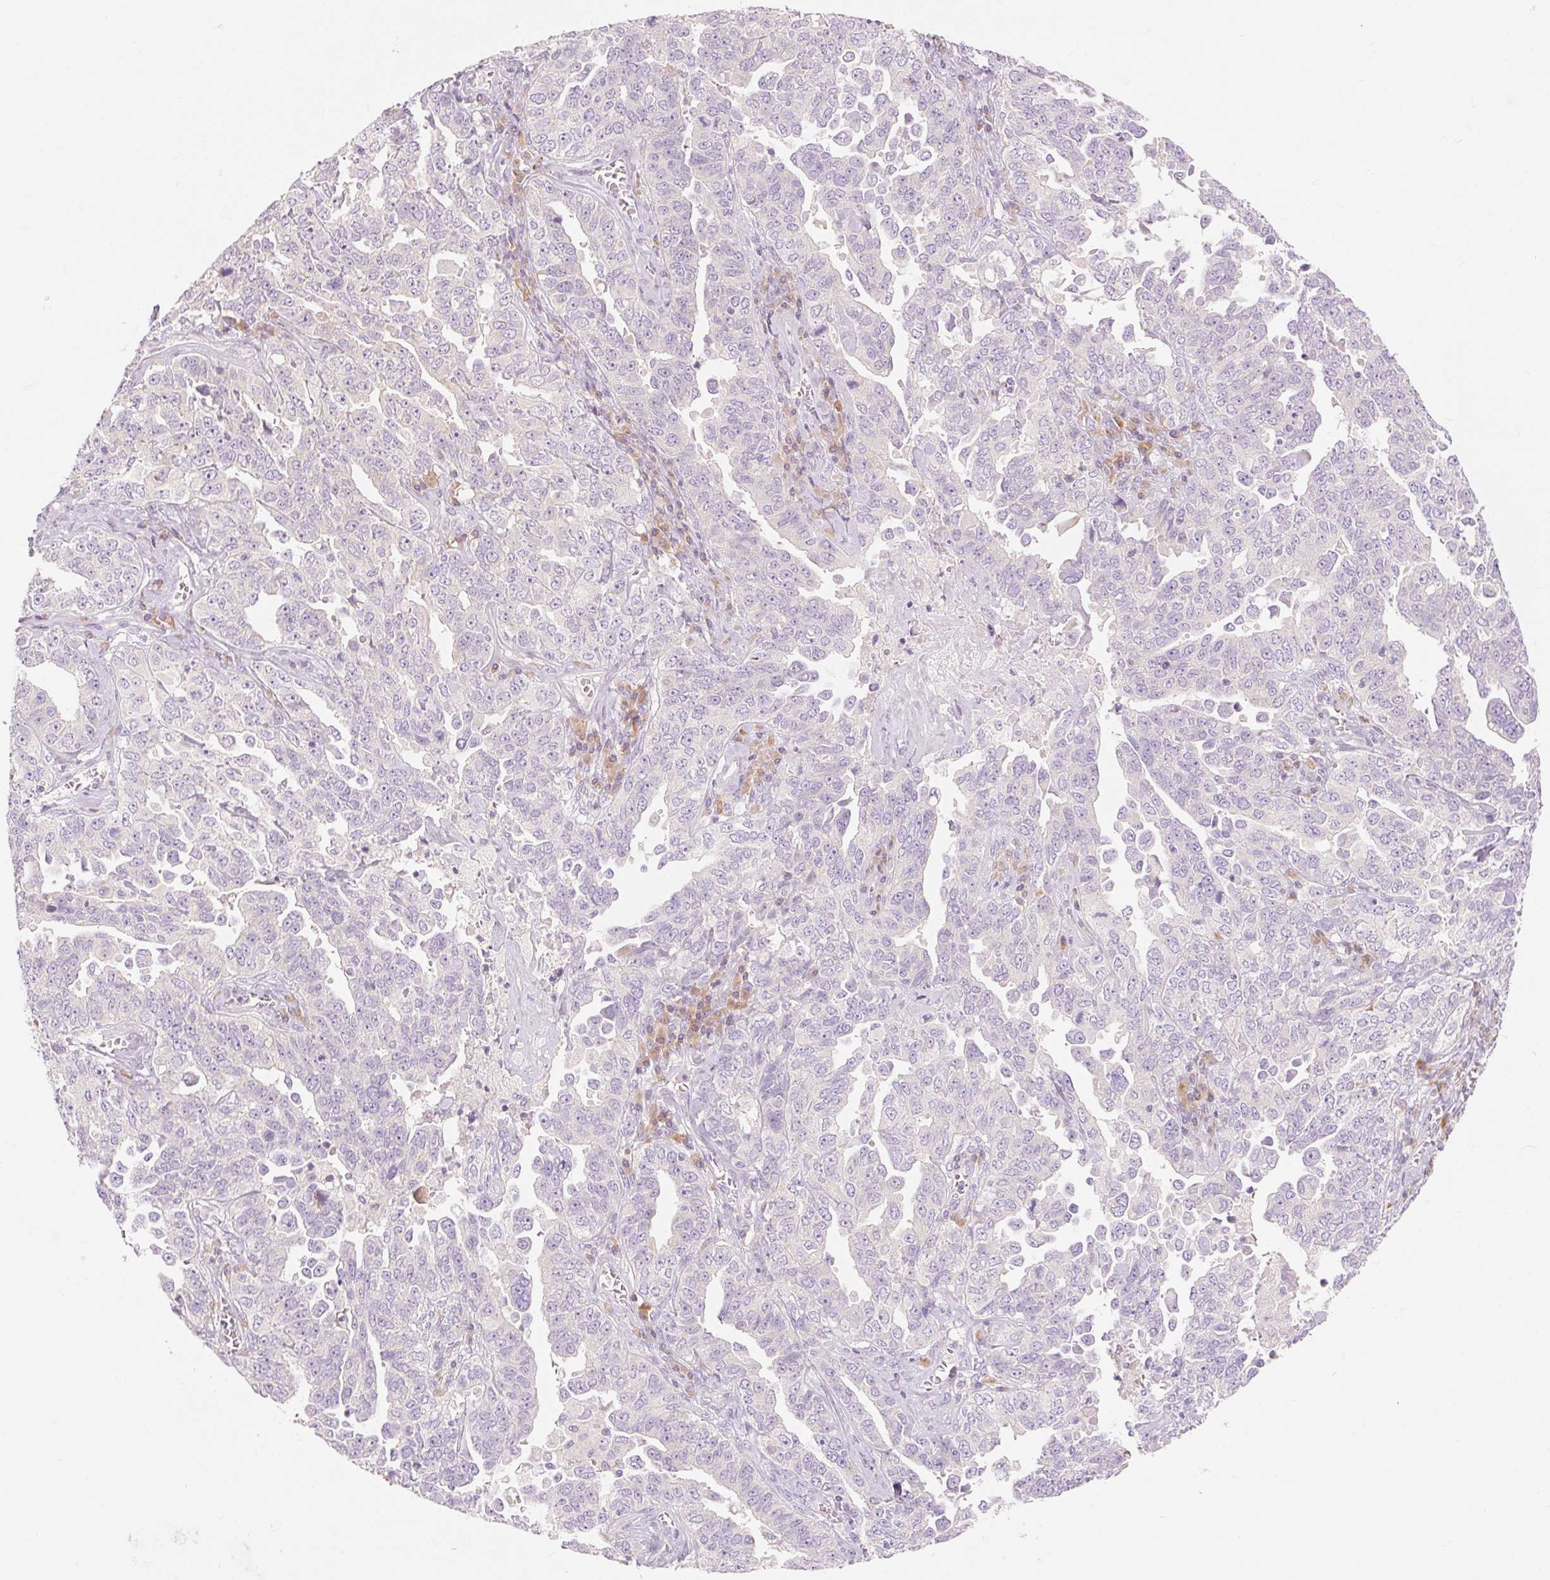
{"staining": {"intensity": "negative", "quantity": "none", "location": "none"}, "tissue": "ovarian cancer", "cell_type": "Tumor cells", "image_type": "cancer", "snomed": [{"axis": "morphology", "description": "Carcinoma, endometroid"}, {"axis": "topography", "description": "Ovary"}], "caption": "There is no significant expression in tumor cells of ovarian cancer.", "gene": "MYO1D", "patient": {"sex": "female", "age": 62}}